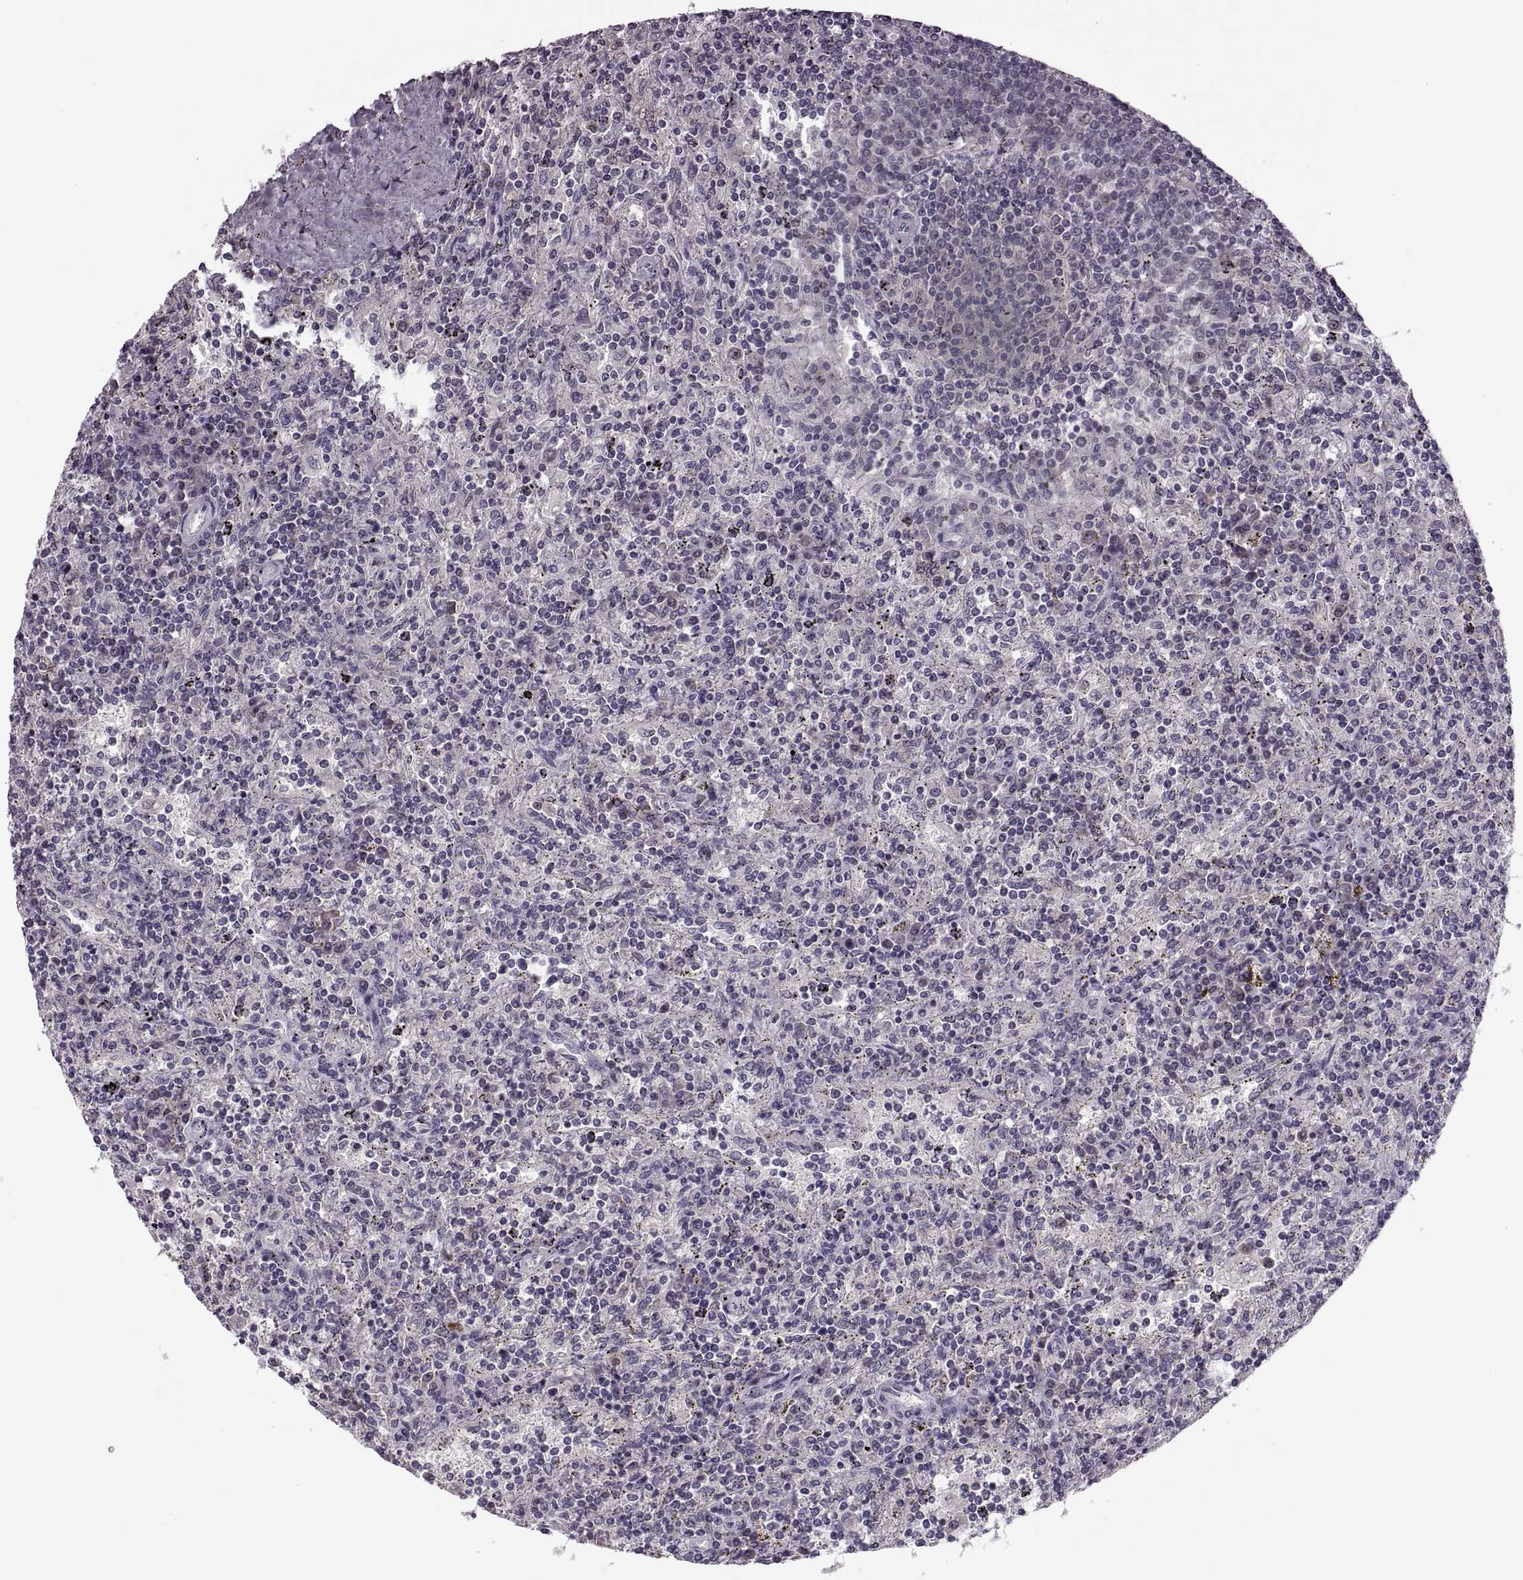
{"staining": {"intensity": "negative", "quantity": "none", "location": "none"}, "tissue": "lymphoma", "cell_type": "Tumor cells", "image_type": "cancer", "snomed": [{"axis": "morphology", "description": "Malignant lymphoma, non-Hodgkin's type, Low grade"}, {"axis": "topography", "description": "Spleen"}], "caption": "An immunohistochemistry image of malignant lymphoma, non-Hodgkin's type (low-grade) is shown. There is no staining in tumor cells of malignant lymphoma, non-Hodgkin's type (low-grade). The staining is performed using DAB brown chromogen with nuclei counter-stained in using hematoxylin.", "gene": "CACNA1F", "patient": {"sex": "male", "age": 62}}